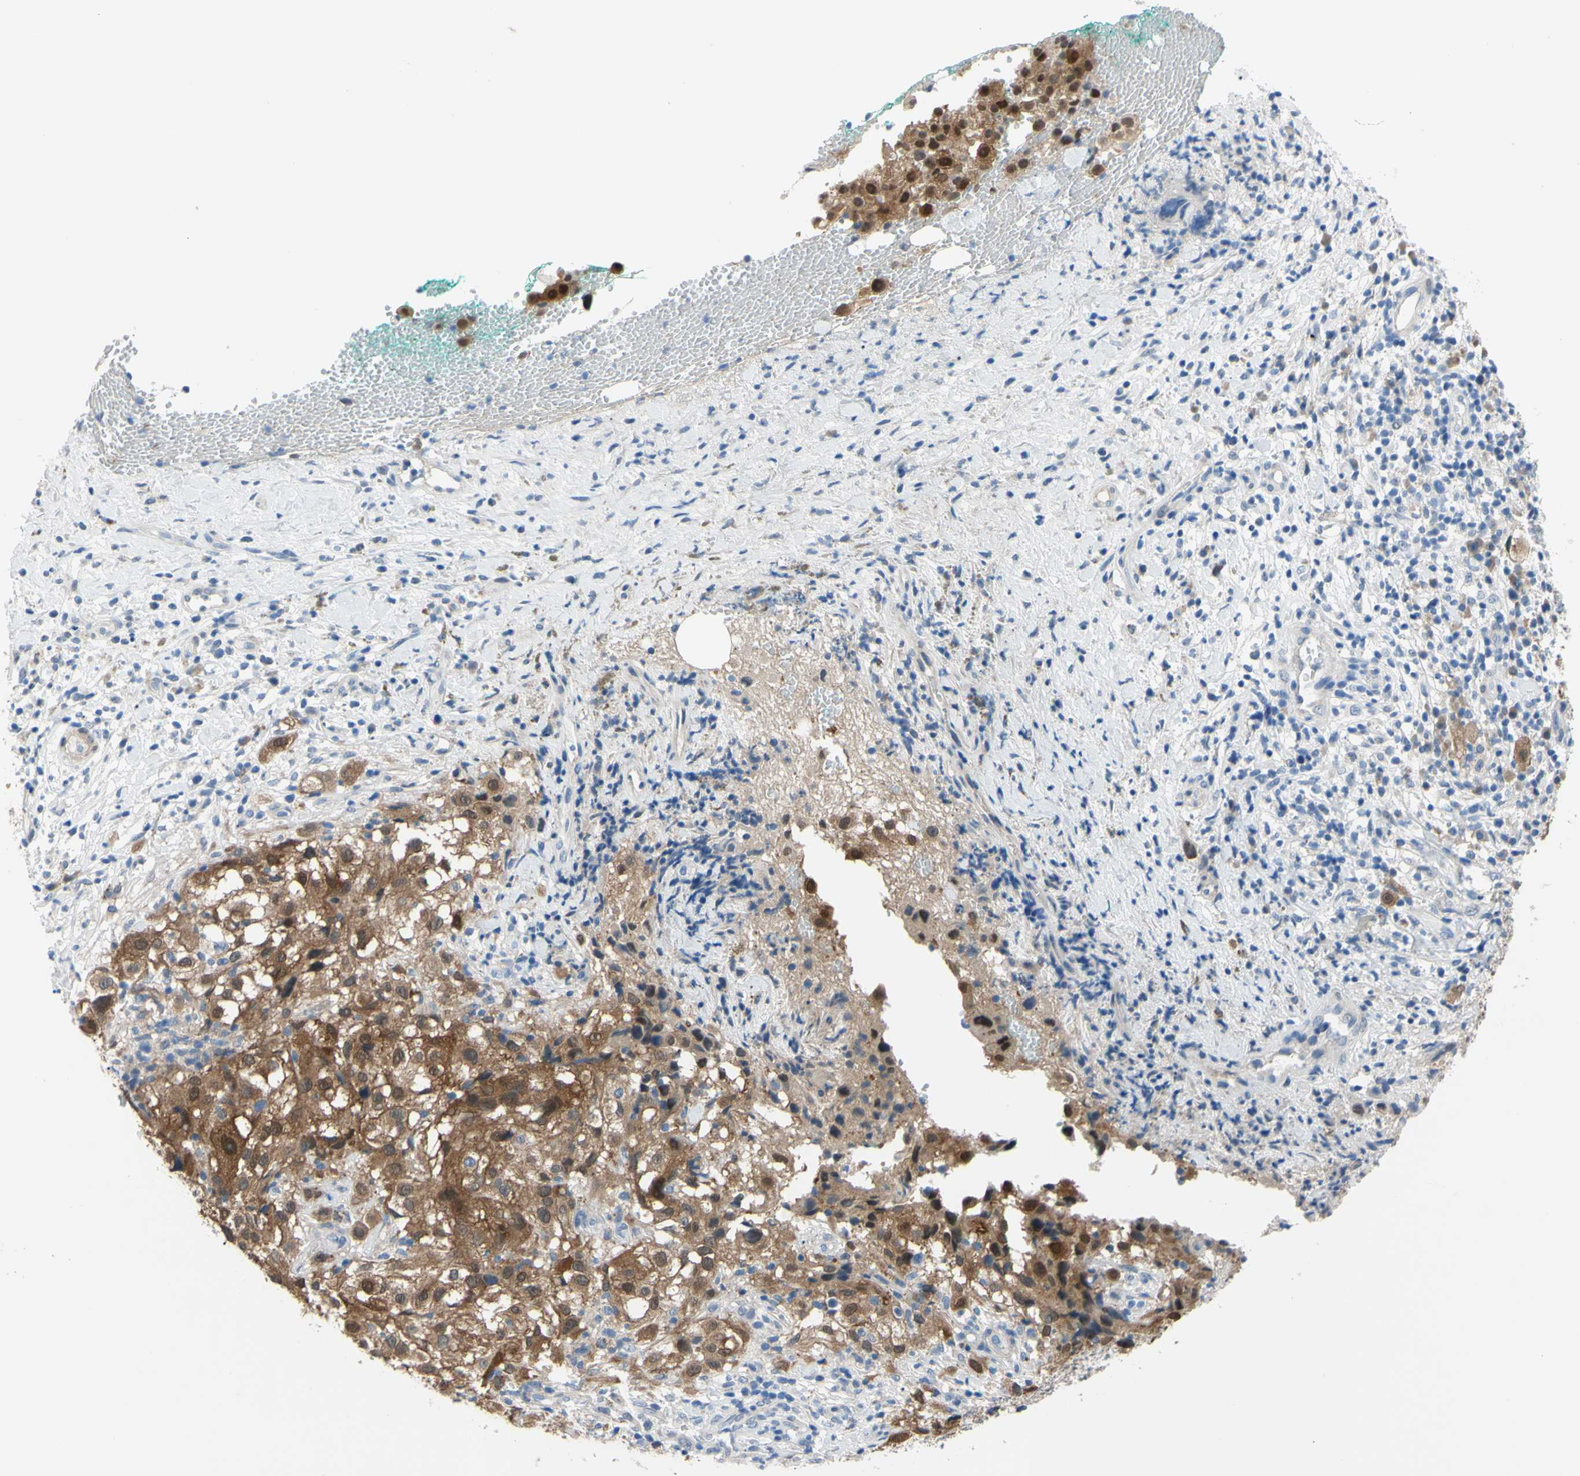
{"staining": {"intensity": "moderate", "quantity": ">75%", "location": "cytoplasmic/membranous,nuclear"}, "tissue": "melanoma", "cell_type": "Tumor cells", "image_type": "cancer", "snomed": [{"axis": "morphology", "description": "Necrosis, NOS"}, {"axis": "morphology", "description": "Malignant melanoma, NOS"}, {"axis": "topography", "description": "Skin"}], "caption": "Immunohistochemistry image of neoplastic tissue: human malignant melanoma stained using immunohistochemistry demonstrates medium levels of moderate protein expression localized specifically in the cytoplasmic/membranous and nuclear of tumor cells, appearing as a cytoplasmic/membranous and nuclear brown color.", "gene": "NOL3", "patient": {"sex": "female", "age": 87}}